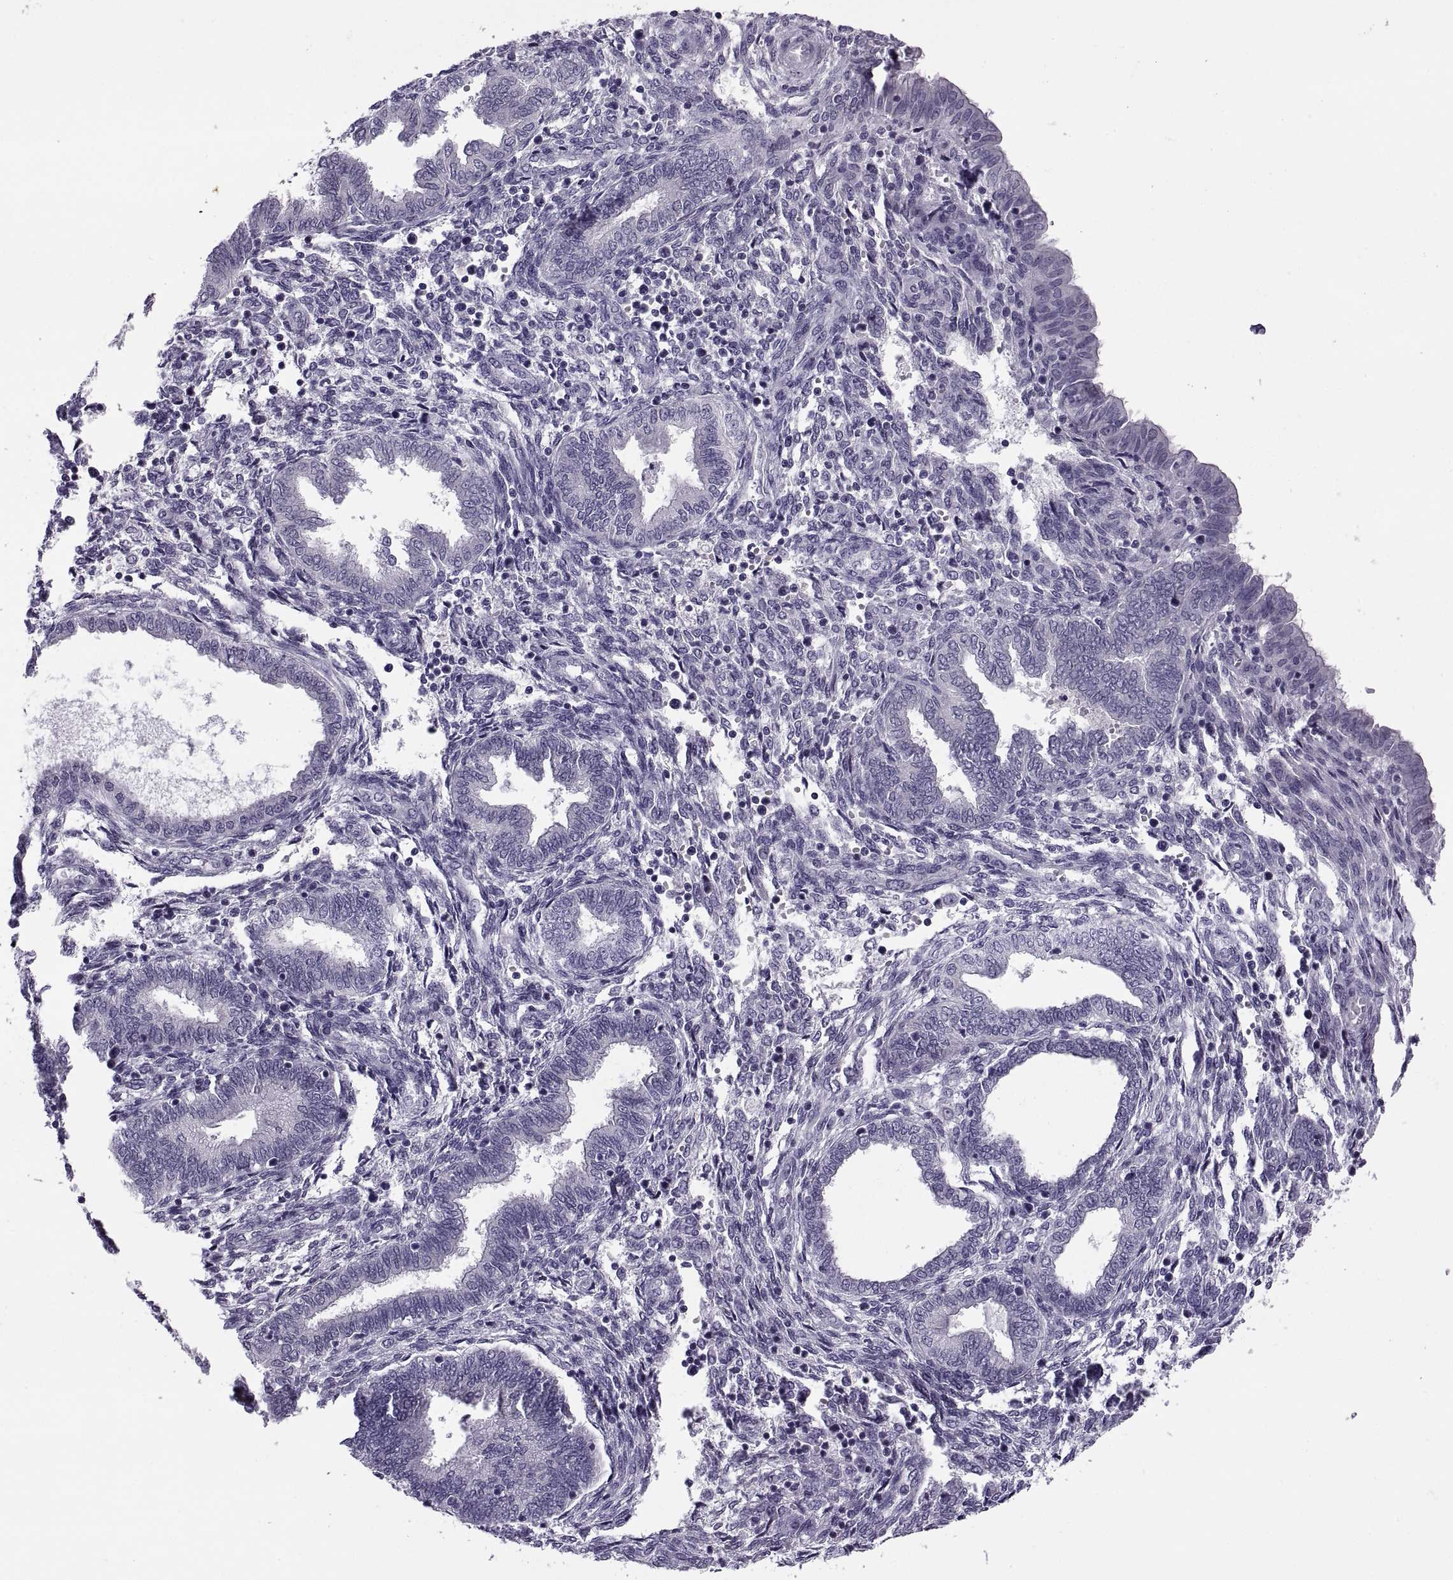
{"staining": {"intensity": "negative", "quantity": "none", "location": "none"}, "tissue": "endometrium", "cell_type": "Cells in endometrial stroma", "image_type": "normal", "snomed": [{"axis": "morphology", "description": "Normal tissue, NOS"}, {"axis": "topography", "description": "Endometrium"}], "caption": "Immunohistochemistry (IHC) of benign human endometrium exhibits no expression in cells in endometrial stroma.", "gene": "MAGEB1", "patient": {"sex": "female", "age": 42}}